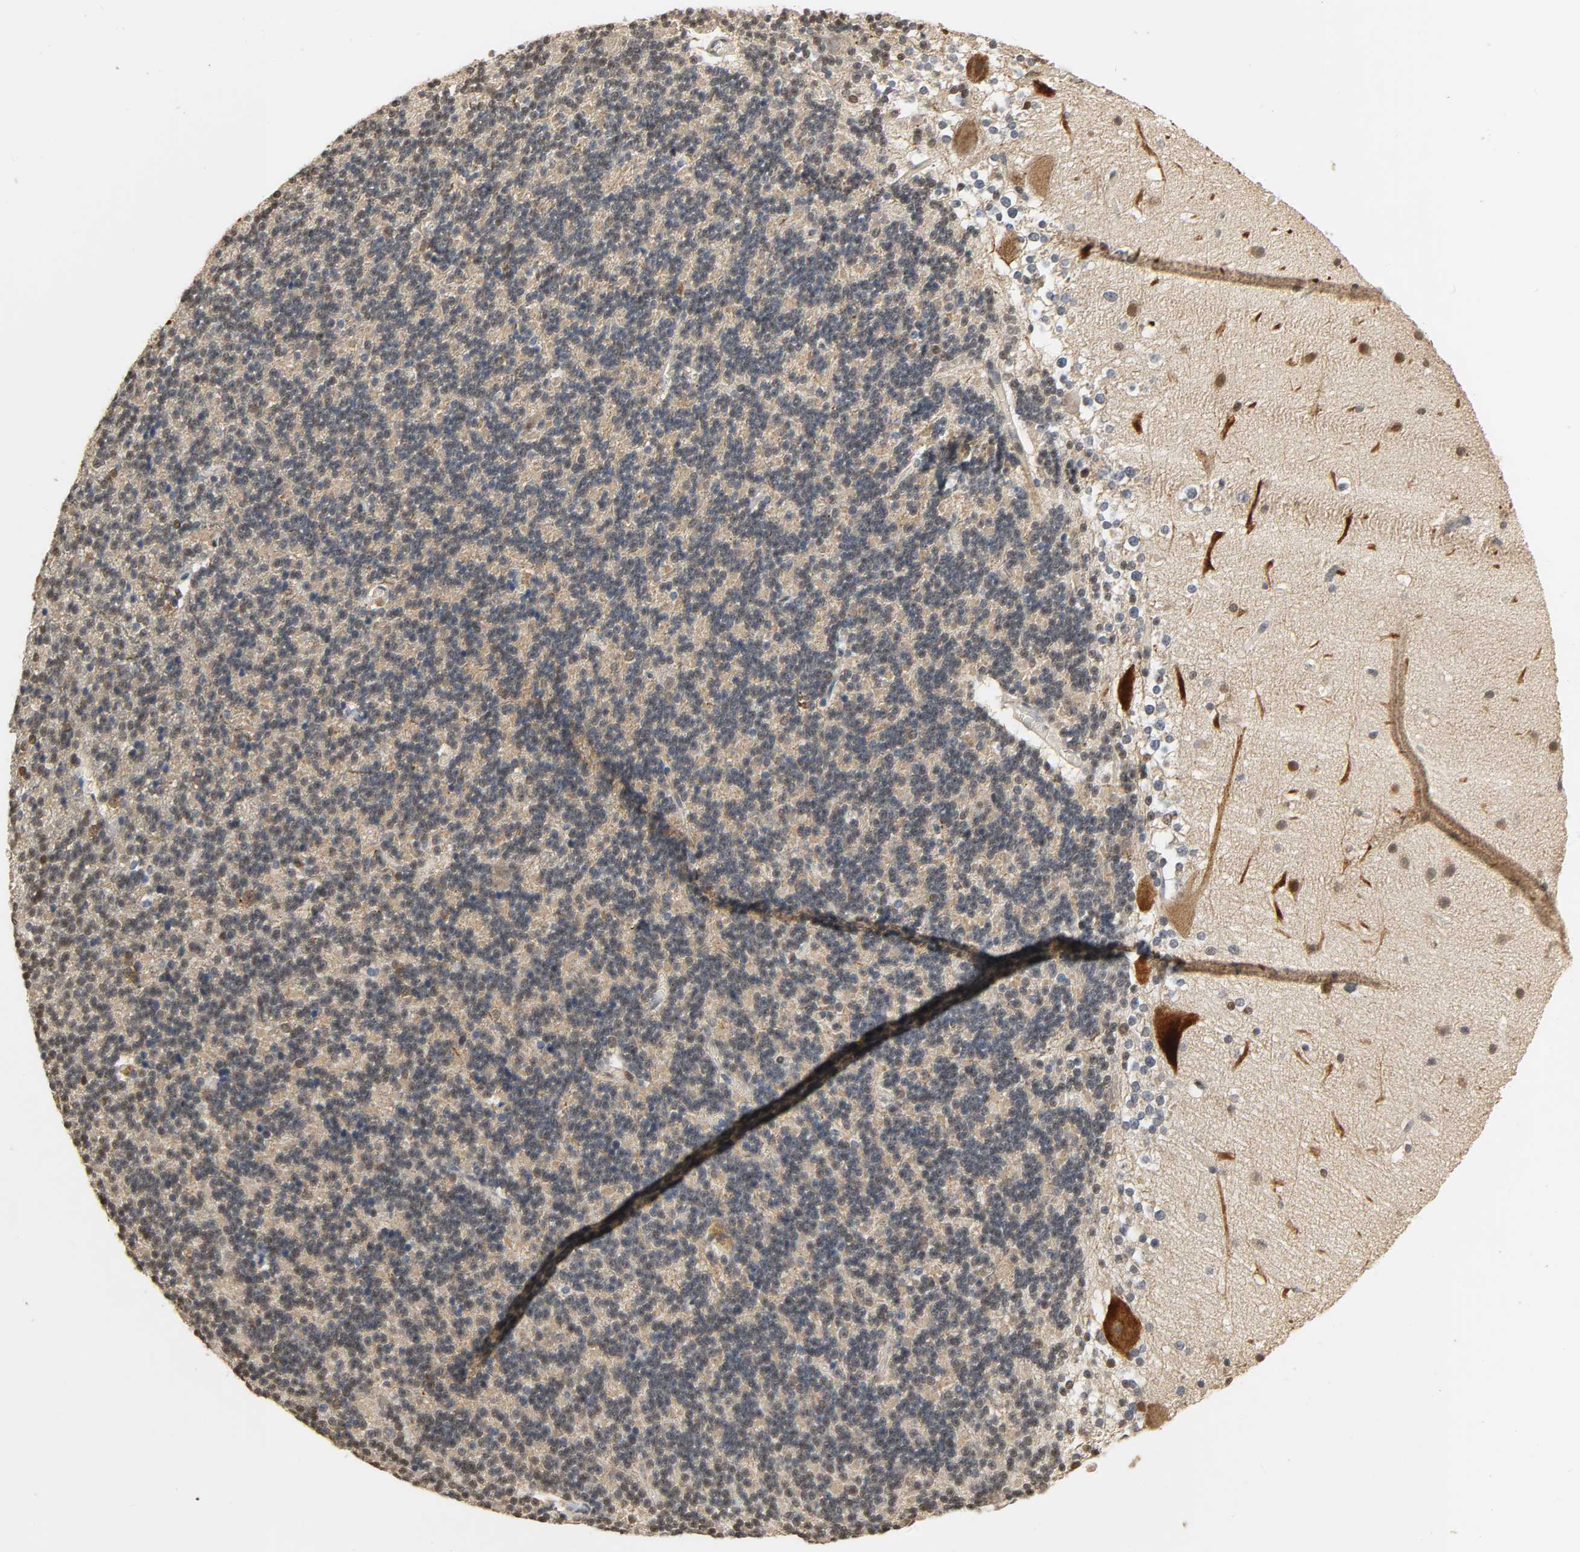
{"staining": {"intensity": "negative", "quantity": "none", "location": "none"}, "tissue": "cerebellum", "cell_type": "Cells in granular layer", "image_type": "normal", "snomed": [{"axis": "morphology", "description": "Normal tissue, NOS"}, {"axis": "topography", "description": "Cerebellum"}], "caption": "This is an IHC image of normal cerebellum. There is no expression in cells in granular layer.", "gene": "ZFPM2", "patient": {"sex": "female", "age": 19}}